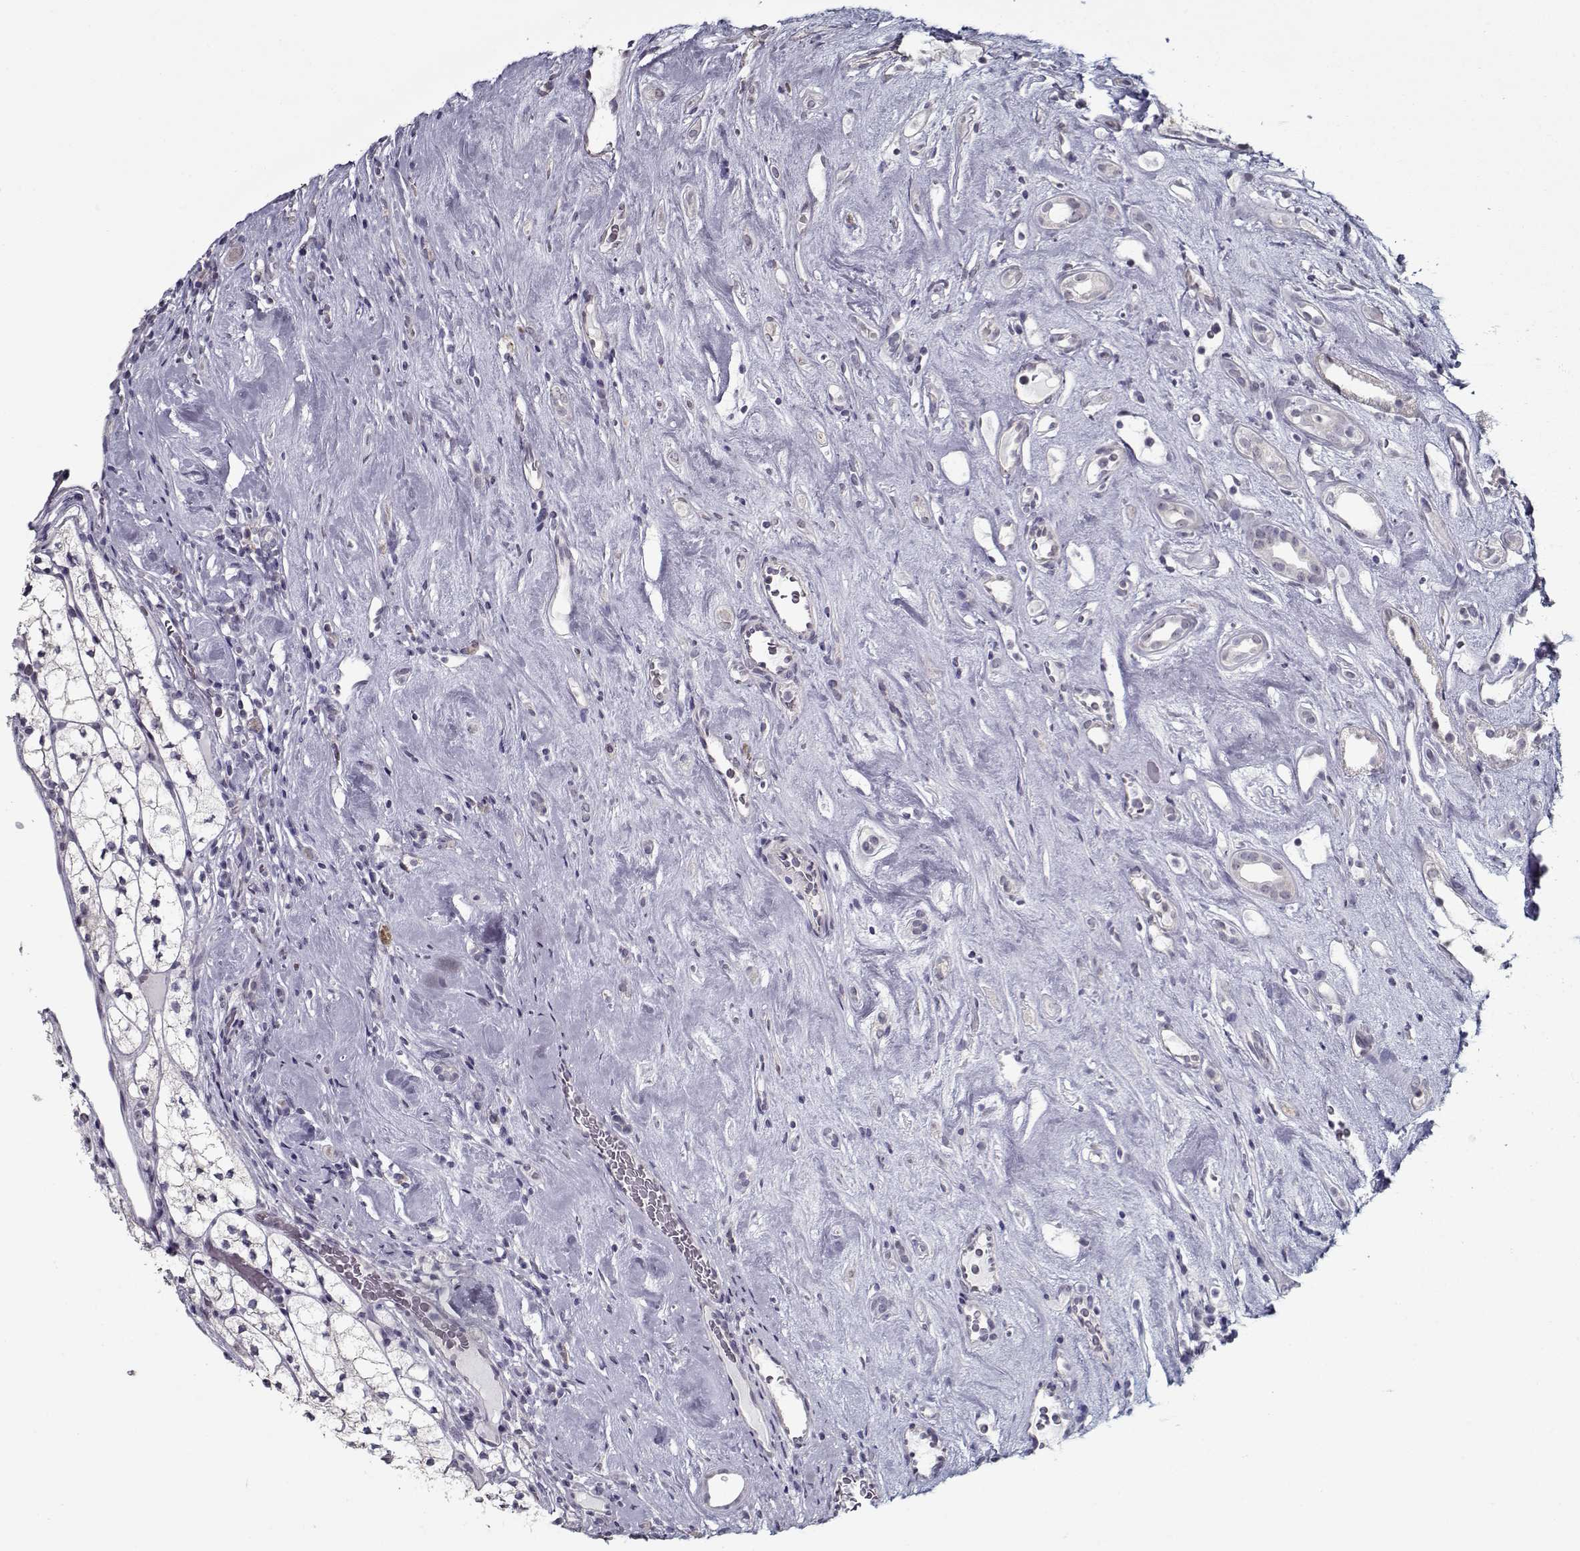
{"staining": {"intensity": "negative", "quantity": "none", "location": "none"}, "tissue": "renal cancer", "cell_type": "Tumor cells", "image_type": "cancer", "snomed": [{"axis": "morphology", "description": "Adenocarcinoma, NOS"}, {"axis": "topography", "description": "Kidney"}], "caption": "Adenocarcinoma (renal) was stained to show a protein in brown. There is no significant staining in tumor cells.", "gene": "SEC16B", "patient": {"sex": "female", "age": 89}}